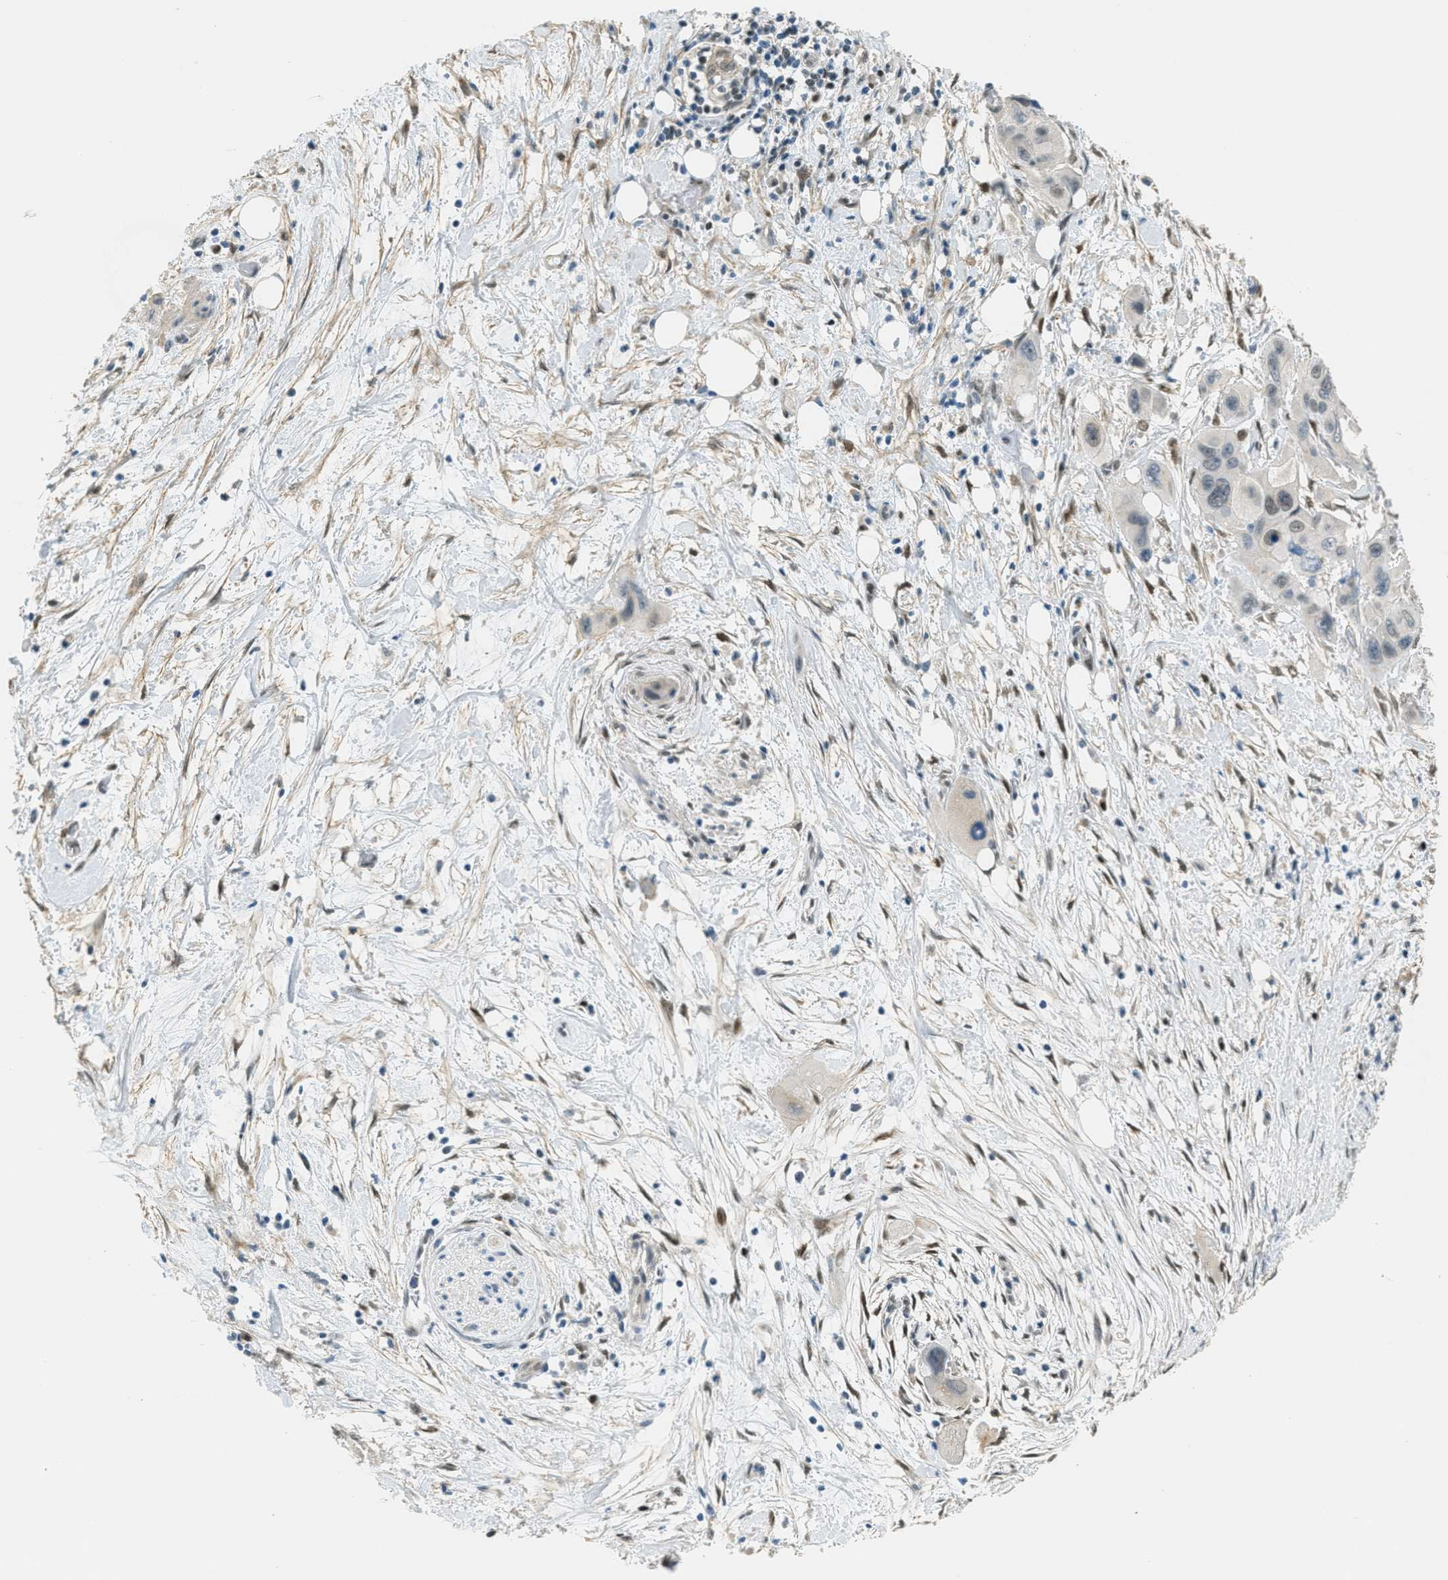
{"staining": {"intensity": "negative", "quantity": "none", "location": "none"}, "tissue": "pancreatic cancer", "cell_type": "Tumor cells", "image_type": "cancer", "snomed": [{"axis": "morphology", "description": "Adenocarcinoma, NOS"}, {"axis": "topography", "description": "Pancreas"}], "caption": "A histopathology image of pancreatic cancer stained for a protein reveals no brown staining in tumor cells. (Immunohistochemistry (ihc), brightfield microscopy, high magnification).", "gene": "TCF3", "patient": {"sex": "male", "age": 73}}